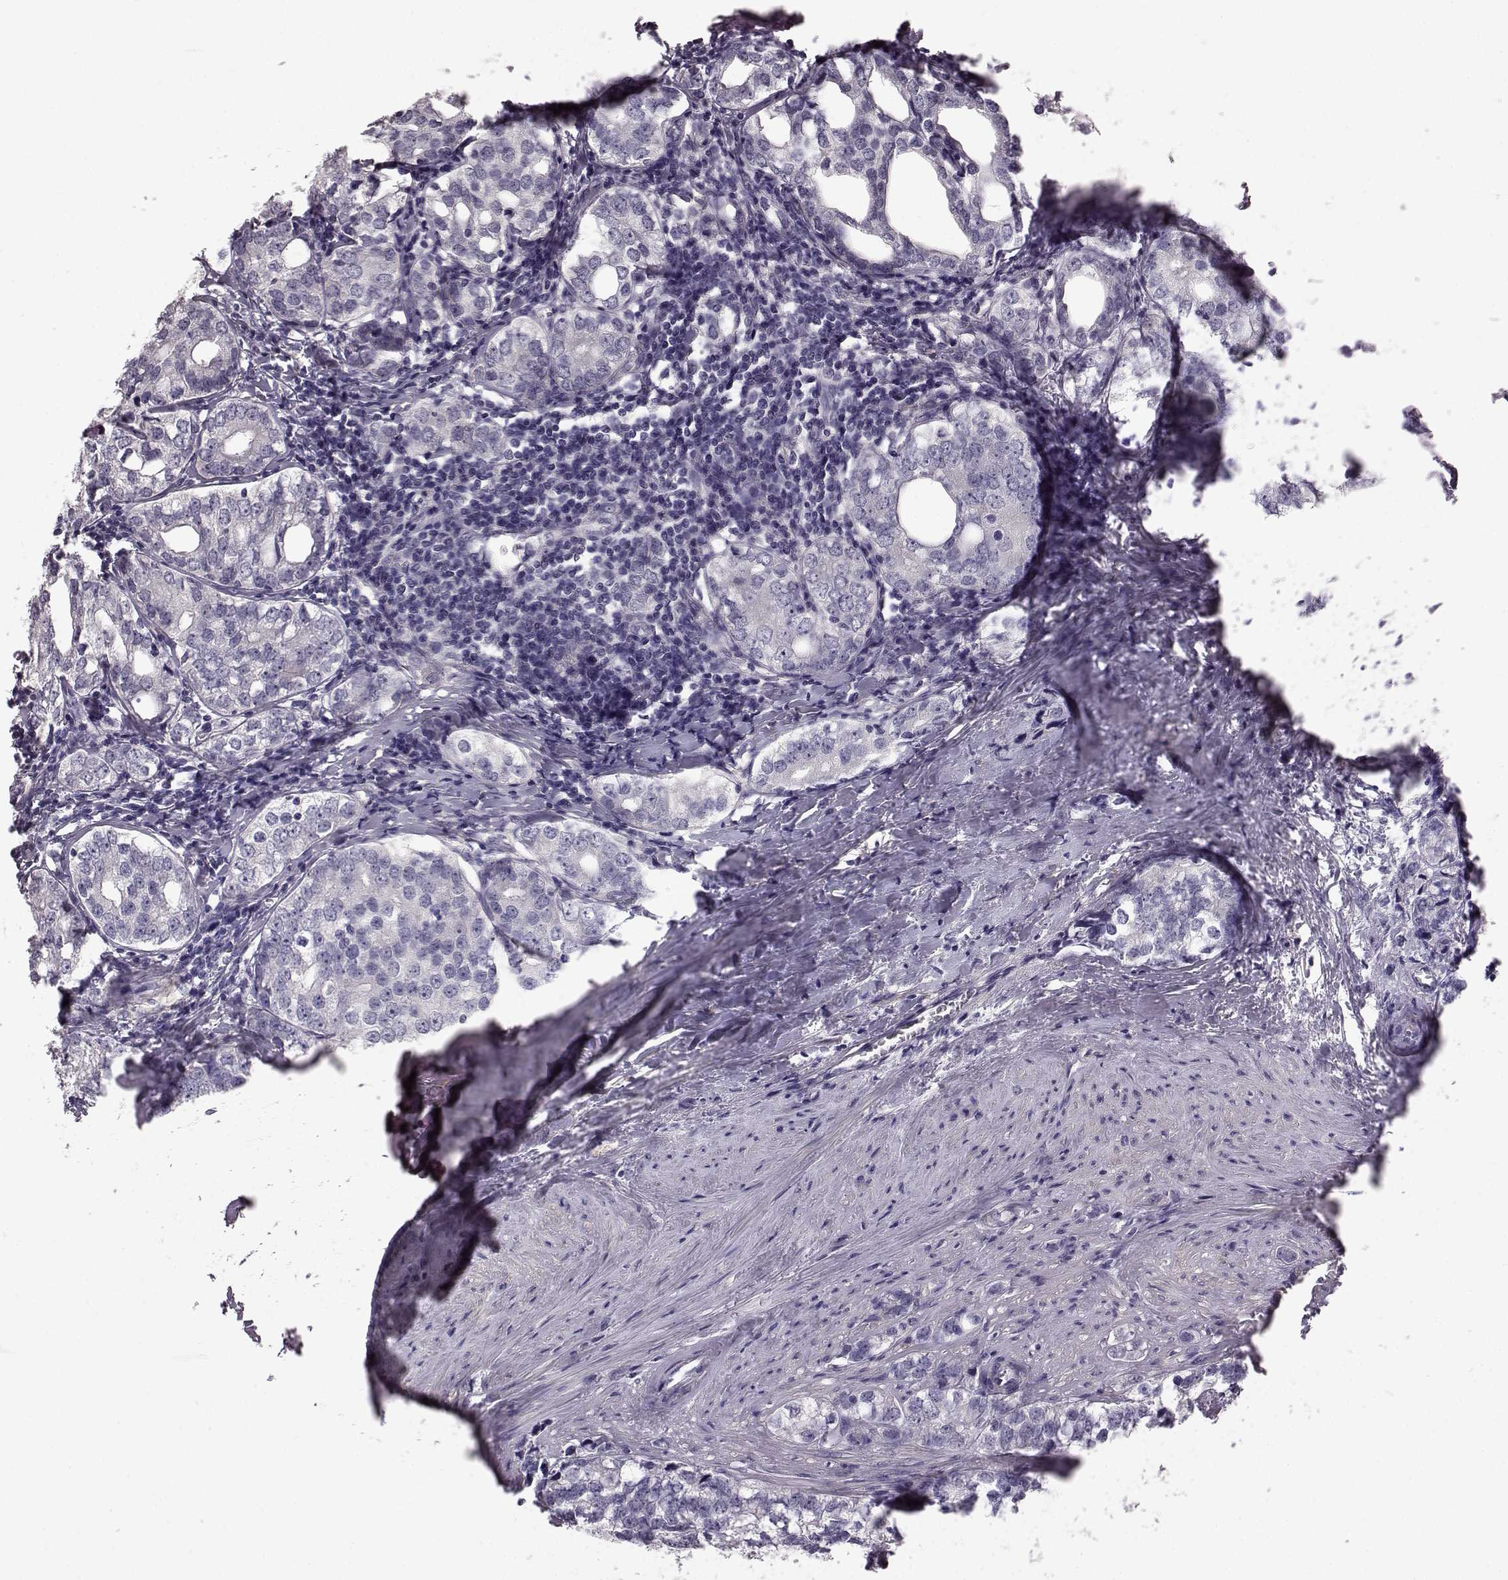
{"staining": {"intensity": "negative", "quantity": "none", "location": "none"}, "tissue": "prostate cancer", "cell_type": "Tumor cells", "image_type": "cancer", "snomed": [{"axis": "morphology", "description": "Adenocarcinoma, NOS"}, {"axis": "topography", "description": "Prostate and seminal vesicle, NOS"}], "caption": "Immunohistochemical staining of human prostate adenocarcinoma shows no significant positivity in tumor cells.", "gene": "GRK1", "patient": {"sex": "male", "age": 63}}